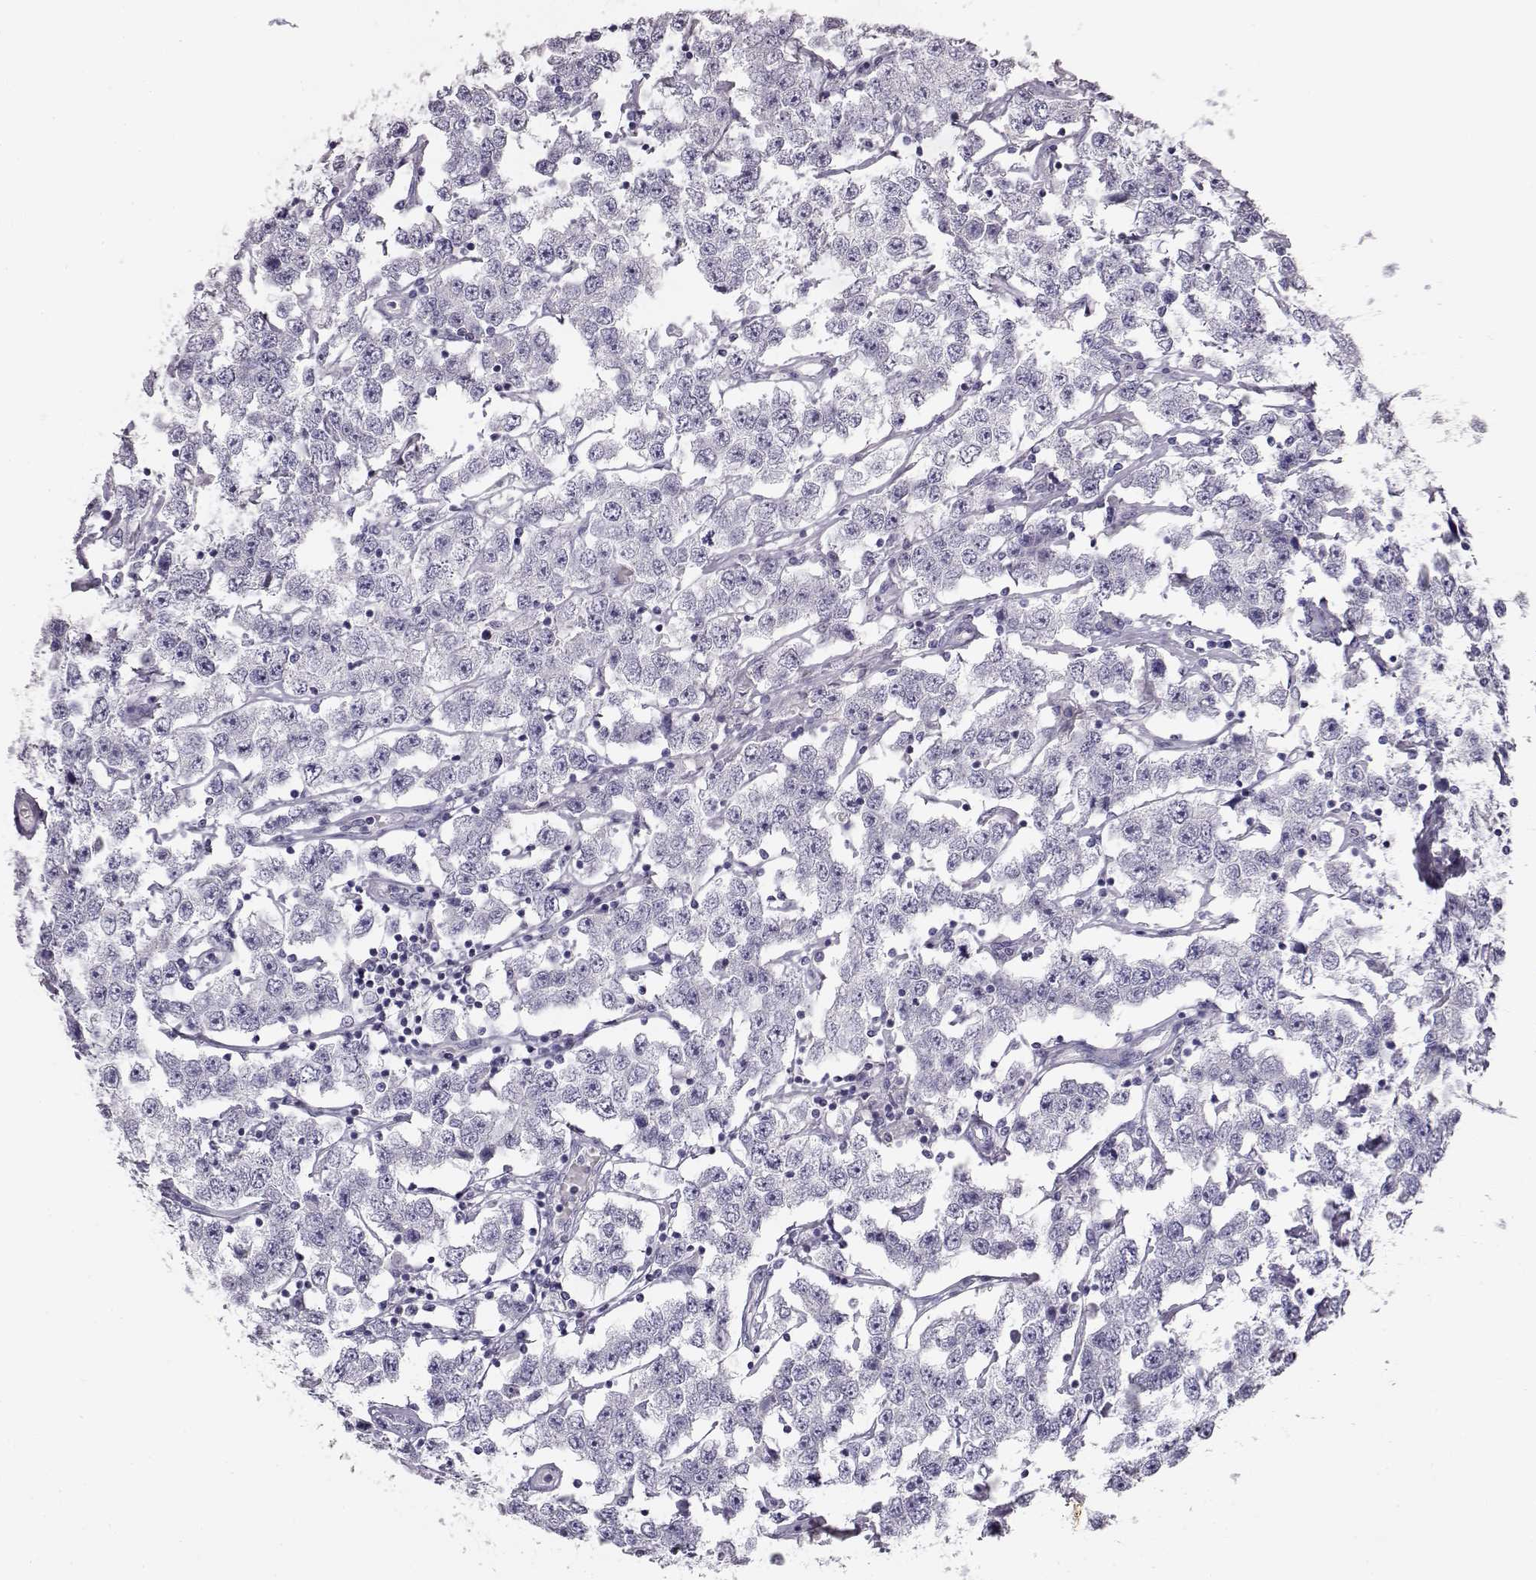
{"staining": {"intensity": "negative", "quantity": "none", "location": "none"}, "tissue": "testis cancer", "cell_type": "Tumor cells", "image_type": "cancer", "snomed": [{"axis": "morphology", "description": "Seminoma, NOS"}, {"axis": "topography", "description": "Testis"}], "caption": "IHC image of neoplastic tissue: testis seminoma stained with DAB reveals no significant protein positivity in tumor cells.", "gene": "MYCBPAP", "patient": {"sex": "male", "age": 52}}